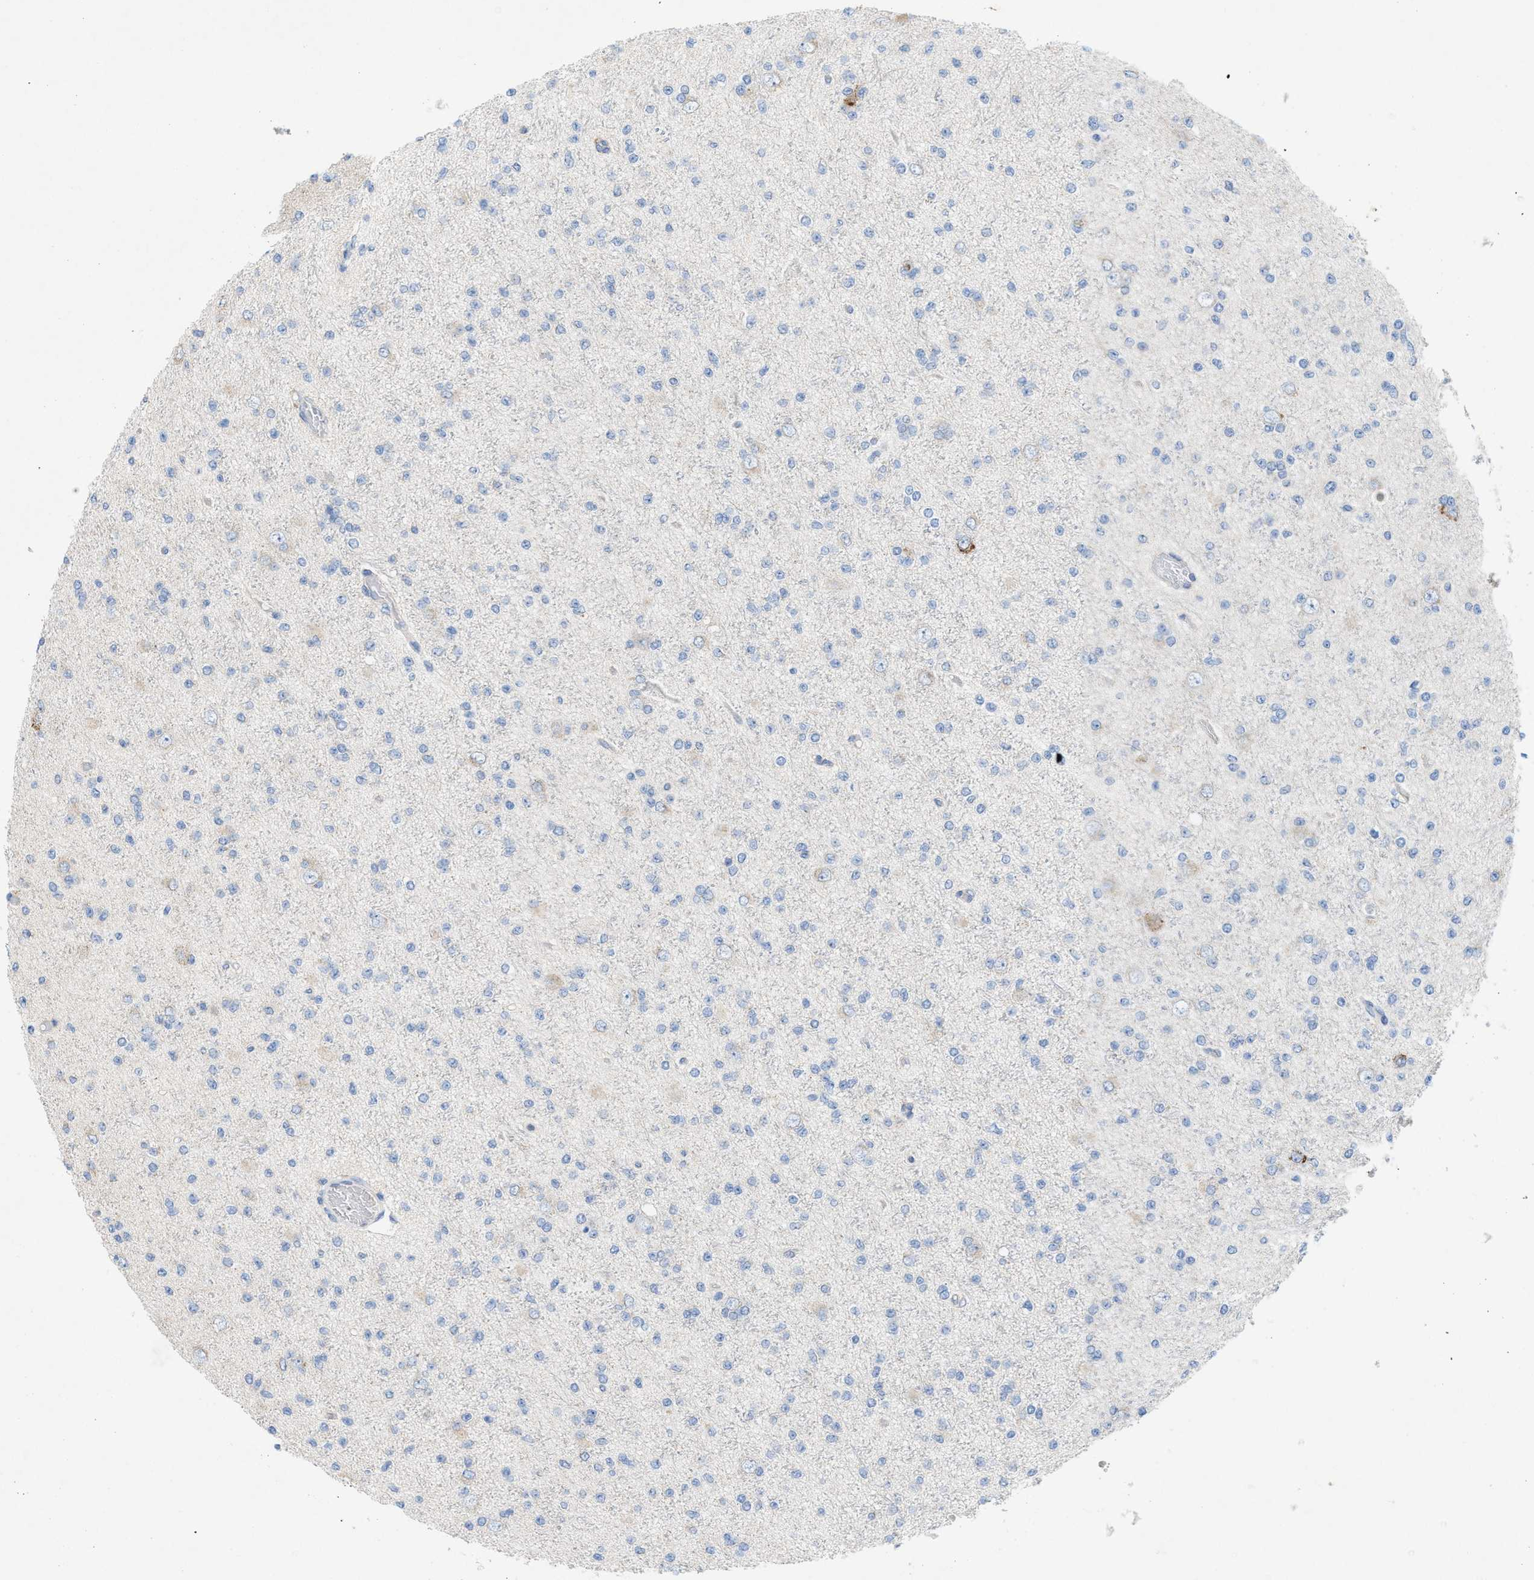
{"staining": {"intensity": "negative", "quantity": "none", "location": "none"}, "tissue": "glioma", "cell_type": "Tumor cells", "image_type": "cancer", "snomed": [{"axis": "morphology", "description": "Glioma, malignant, Low grade"}, {"axis": "topography", "description": "Brain"}], "caption": "Tumor cells are negative for brown protein staining in glioma.", "gene": "DYNC2I1", "patient": {"sex": "female", "age": 22}}